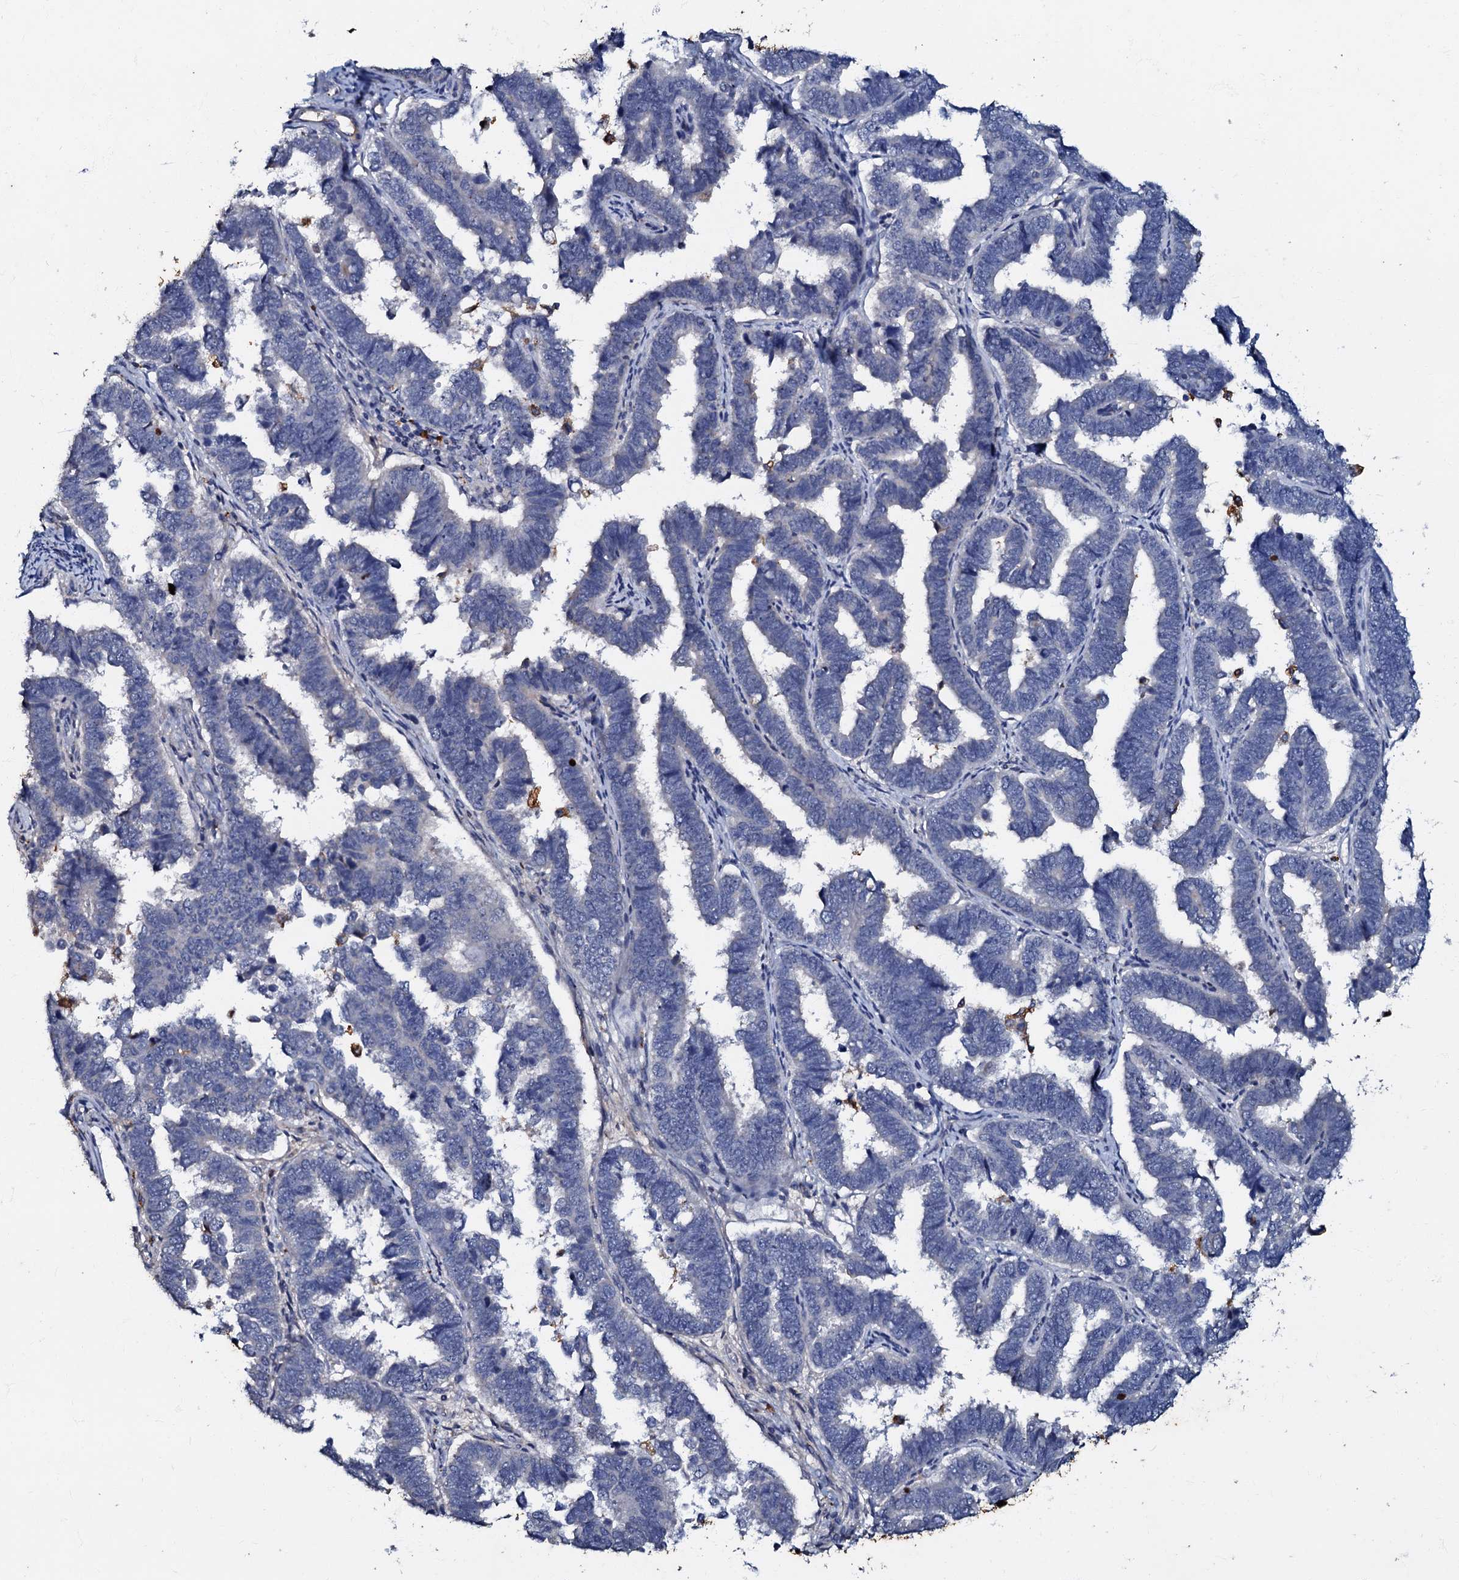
{"staining": {"intensity": "negative", "quantity": "none", "location": "none"}, "tissue": "endometrial cancer", "cell_type": "Tumor cells", "image_type": "cancer", "snomed": [{"axis": "morphology", "description": "Adenocarcinoma, NOS"}, {"axis": "topography", "description": "Endometrium"}], "caption": "Tumor cells are negative for brown protein staining in endometrial cancer.", "gene": "MANSC4", "patient": {"sex": "female", "age": 75}}